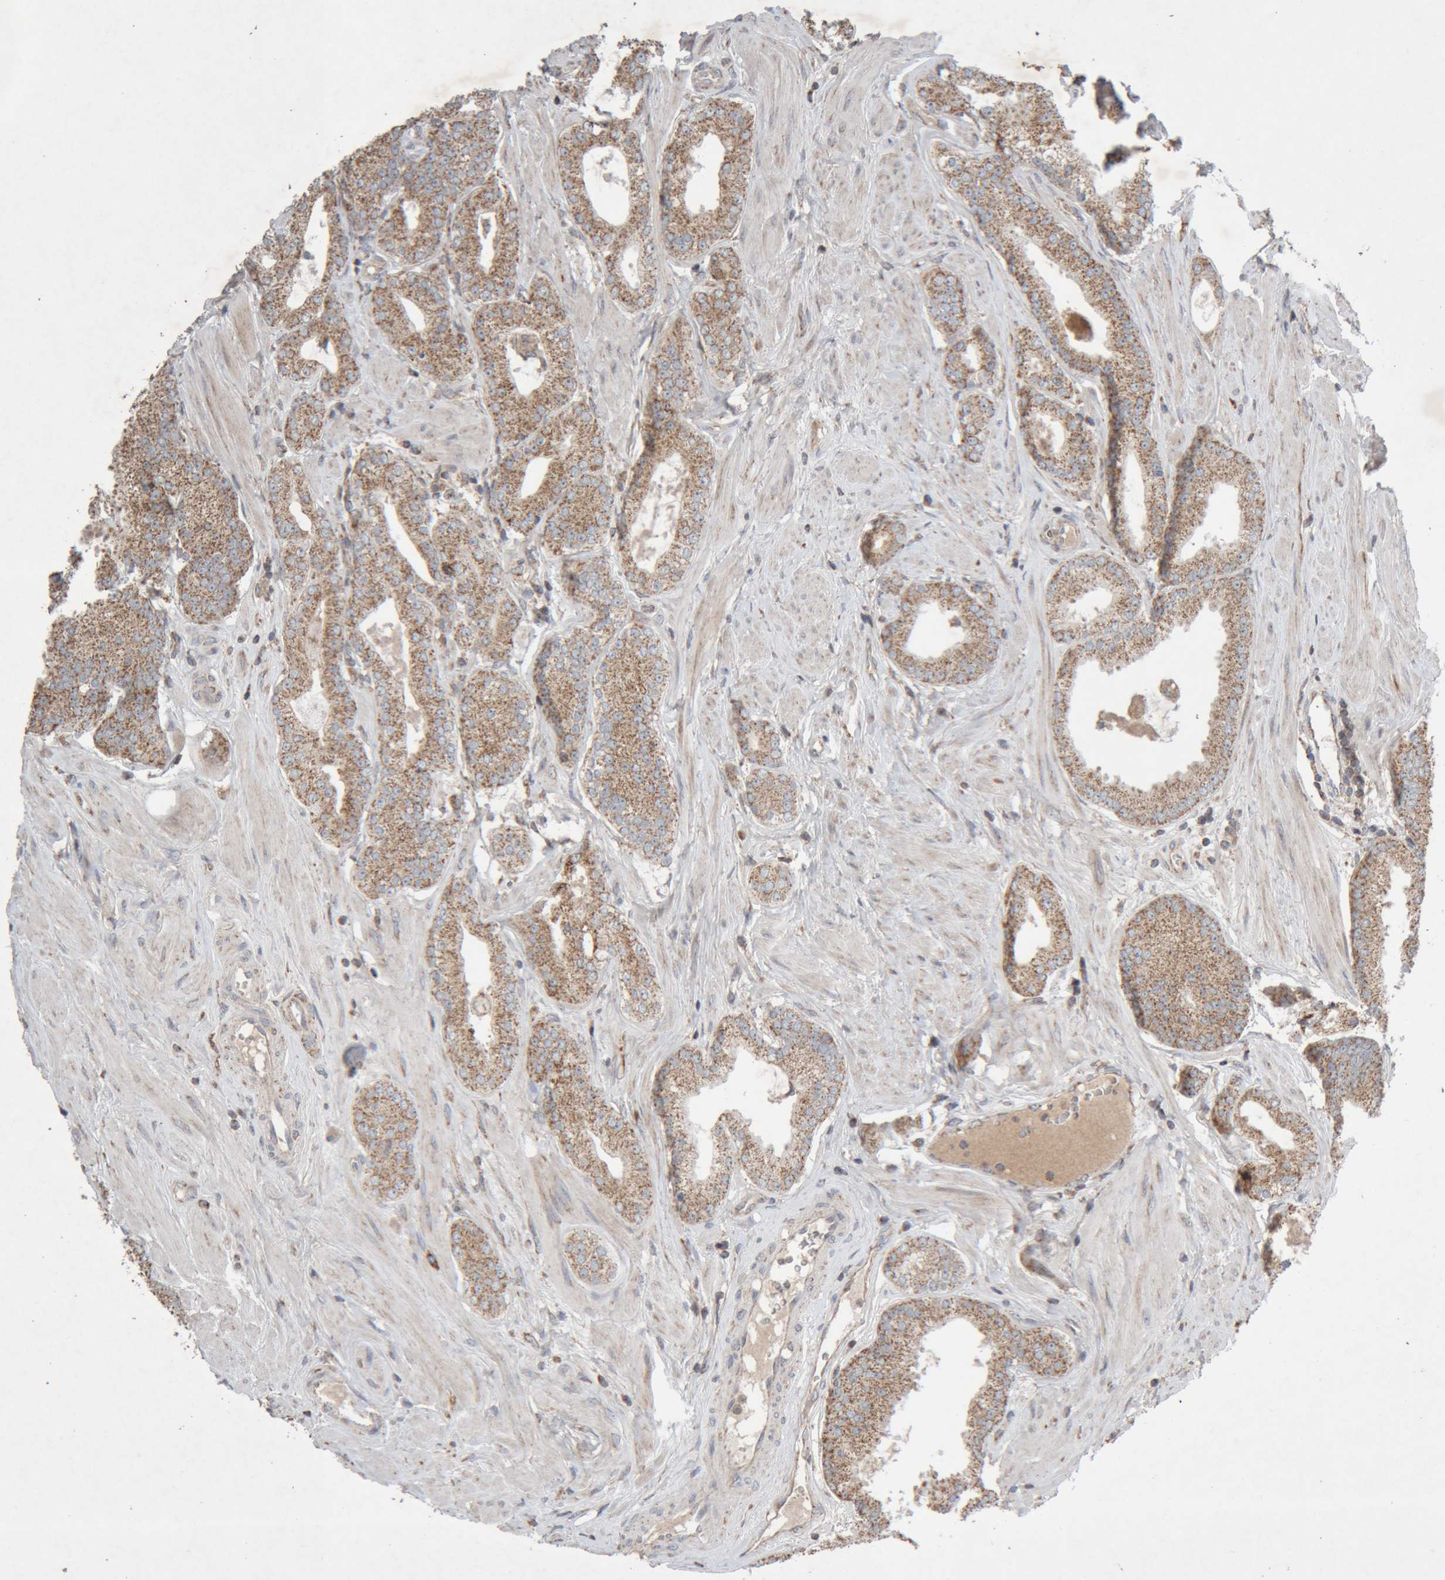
{"staining": {"intensity": "moderate", "quantity": ">75%", "location": "cytoplasmic/membranous"}, "tissue": "prostate cancer", "cell_type": "Tumor cells", "image_type": "cancer", "snomed": [{"axis": "morphology", "description": "Adenocarcinoma, Low grade"}, {"axis": "topography", "description": "Prostate"}], "caption": "DAB (3,3'-diaminobenzidine) immunohistochemical staining of prostate cancer shows moderate cytoplasmic/membranous protein expression in approximately >75% of tumor cells.", "gene": "KIF21B", "patient": {"sex": "male", "age": 62}}